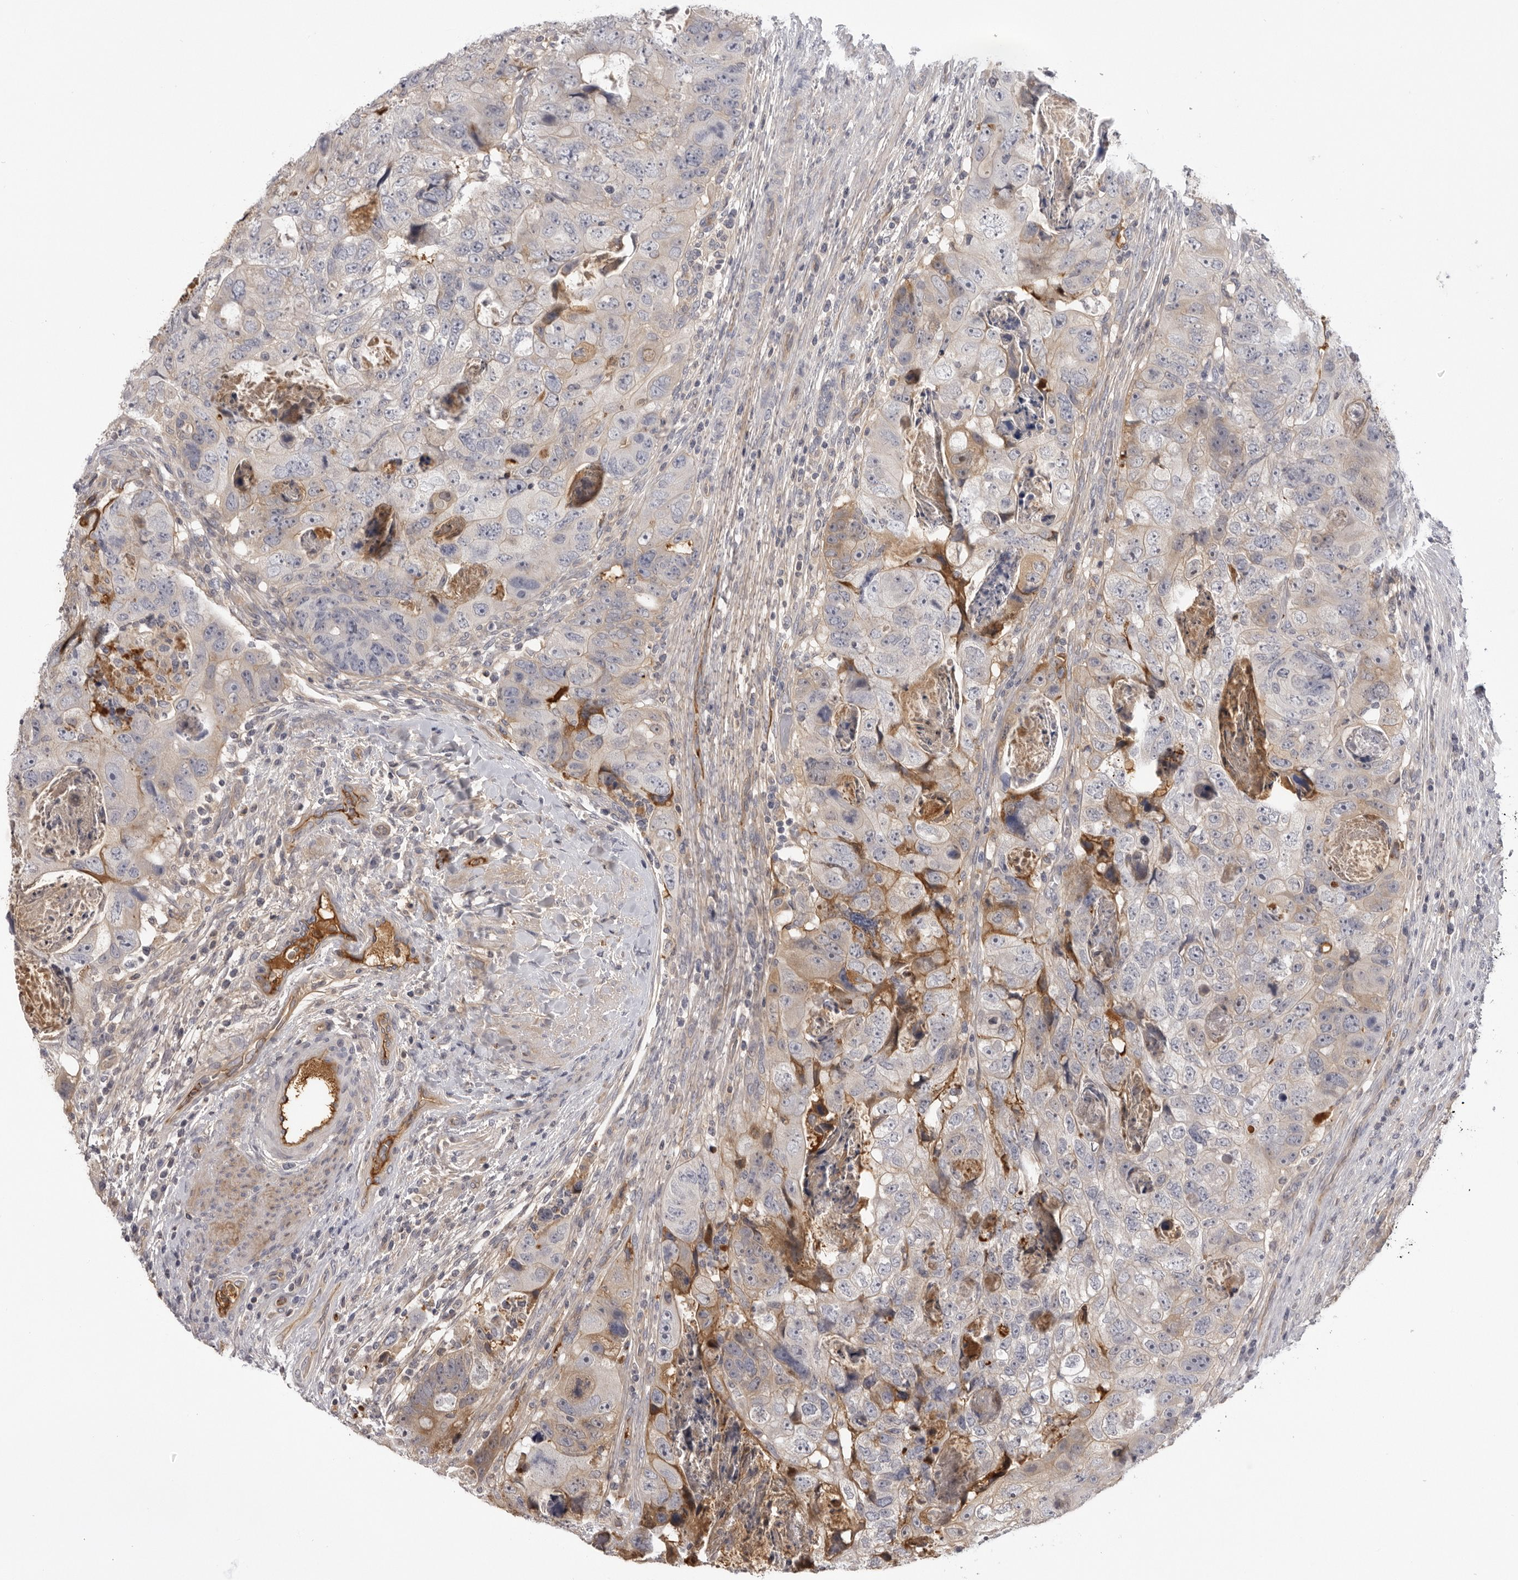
{"staining": {"intensity": "weak", "quantity": "<25%", "location": "cytoplasmic/membranous"}, "tissue": "colorectal cancer", "cell_type": "Tumor cells", "image_type": "cancer", "snomed": [{"axis": "morphology", "description": "Adenocarcinoma, NOS"}, {"axis": "topography", "description": "Rectum"}], "caption": "Immunohistochemistry photomicrograph of human colorectal adenocarcinoma stained for a protein (brown), which reveals no positivity in tumor cells. (Stains: DAB (3,3'-diaminobenzidine) immunohistochemistry (IHC) with hematoxylin counter stain, Microscopy: brightfield microscopy at high magnification).", "gene": "PLEKHF2", "patient": {"sex": "male", "age": 59}}